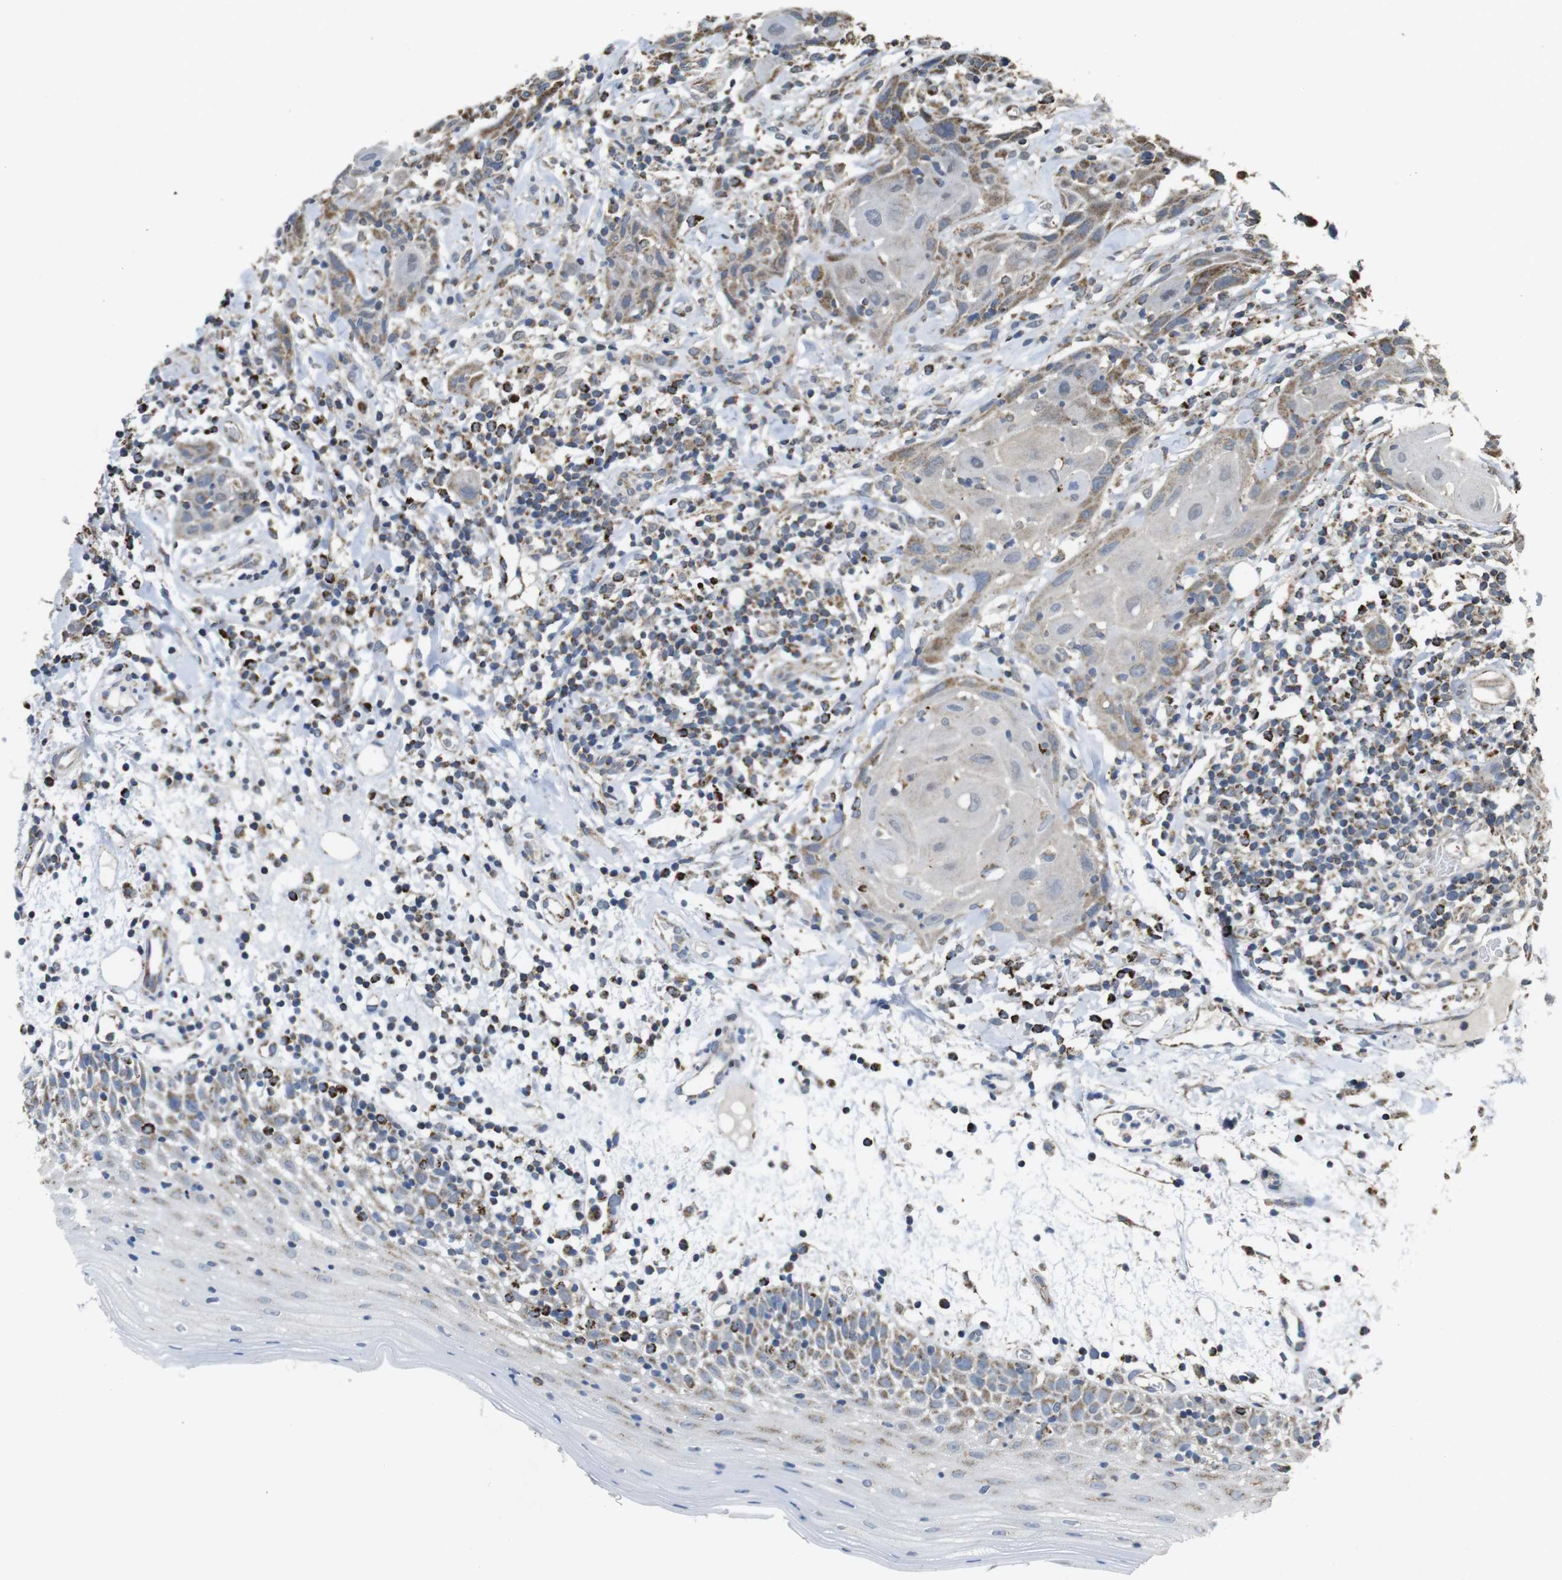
{"staining": {"intensity": "moderate", "quantity": "<25%", "location": "cytoplasmic/membranous"}, "tissue": "oral mucosa", "cell_type": "Squamous epithelial cells", "image_type": "normal", "snomed": [{"axis": "morphology", "description": "Normal tissue, NOS"}, {"axis": "morphology", "description": "Squamous cell carcinoma, NOS"}, {"axis": "topography", "description": "Skeletal muscle"}, {"axis": "topography", "description": "Oral tissue"}], "caption": "IHC image of normal oral mucosa stained for a protein (brown), which displays low levels of moderate cytoplasmic/membranous expression in approximately <25% of squamous epithelial cells.", "gene": "CALHM2", "patient": {"sex": "male", "age": 71}}